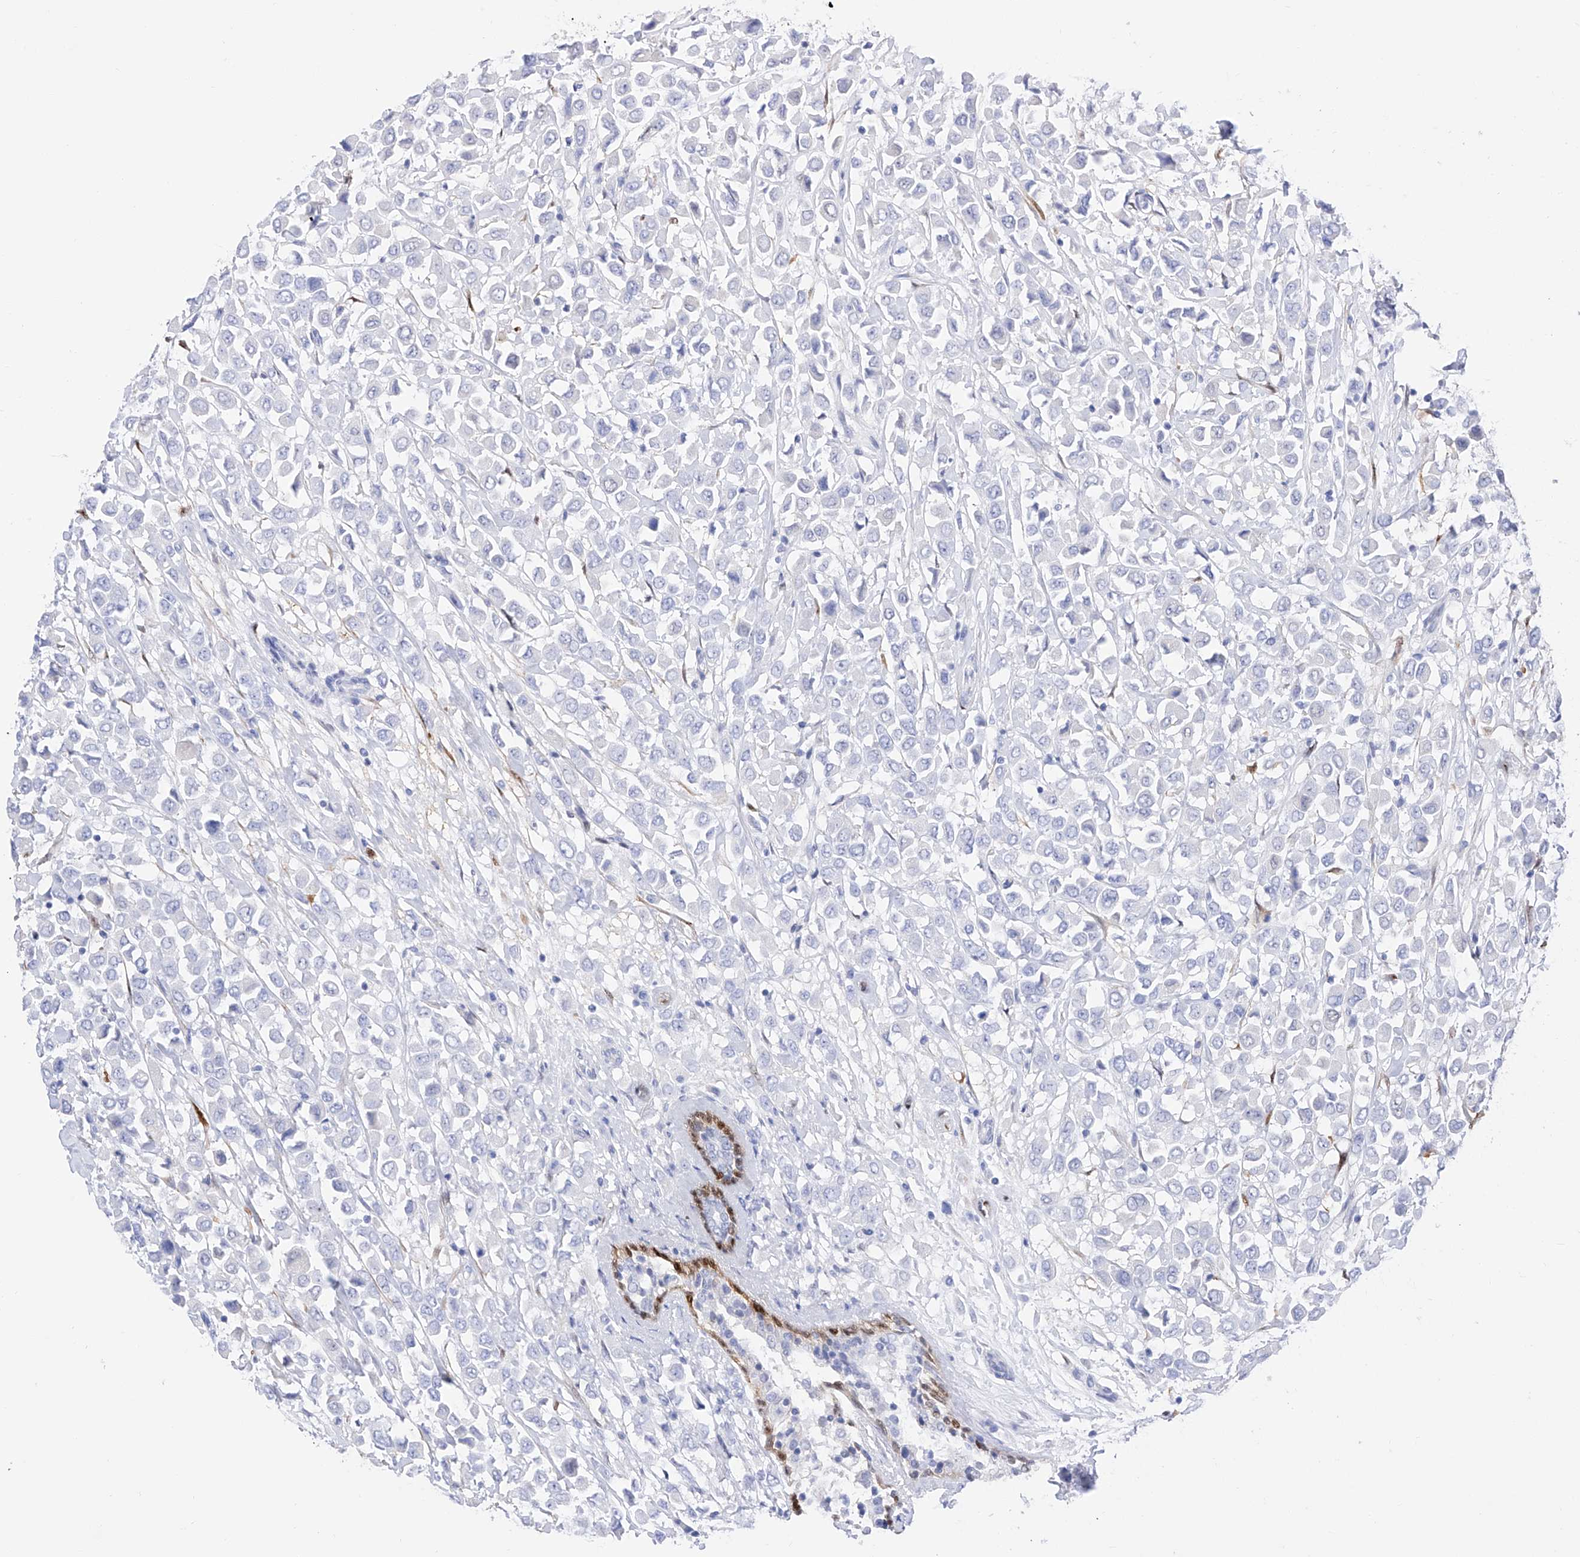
{"staining": {"intensity": "negative", "quantity": "none", "location": "none"}, "tissue": "breast cancer", "cell_type": "Tumor cells", "image_type": "cancer", "snomed": [{"axis": "morphology", "description": "Duct carcinoma"}, {"axis": "topography", "description": "Breast"}], "caption": "This is an IHC micrograph of breast cancer. There is no expression in tumor cells.", "gene": "TRPC7", "patient": {"sex": "female", "age": 61}}